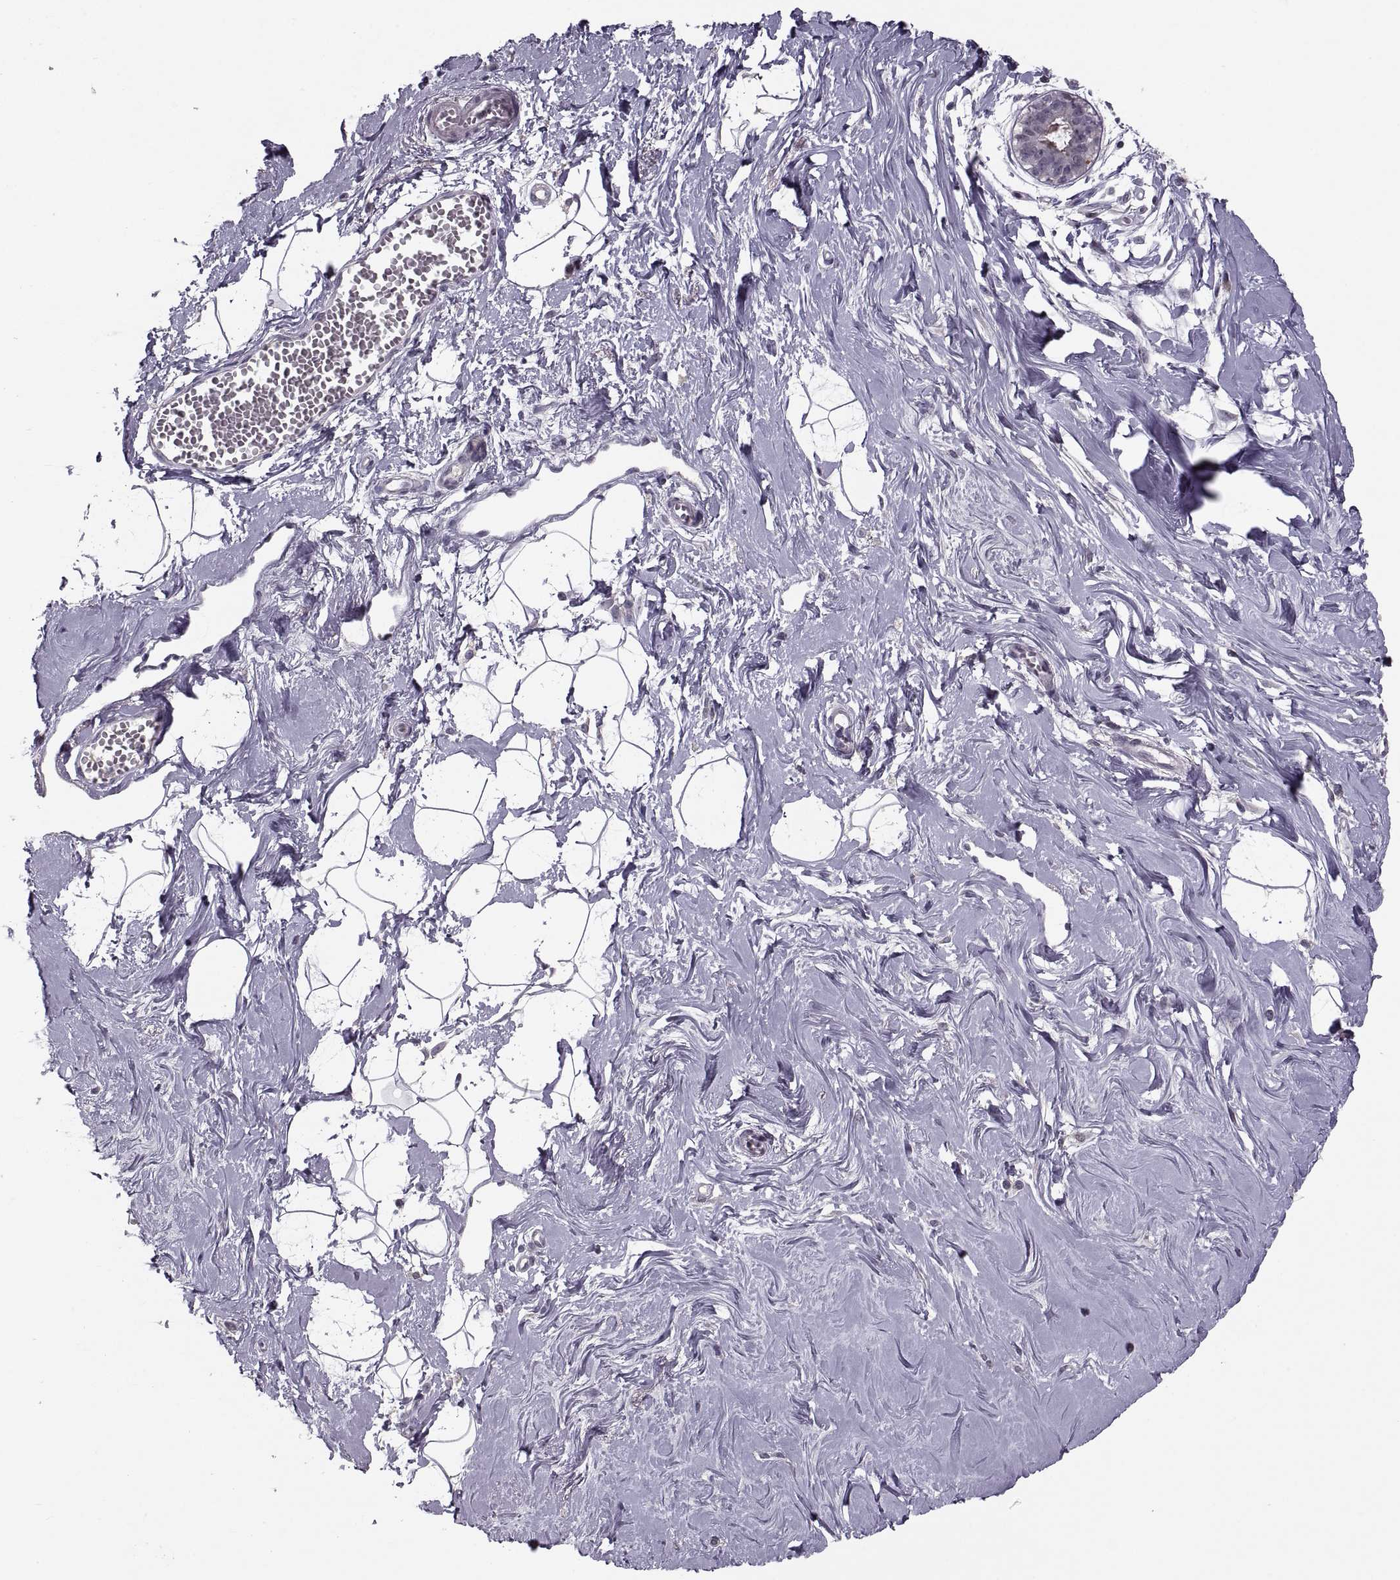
{"staining": {"intensity": "negative", "quantity": "none", "location": "none"}, "tissue": "breast", "cell_type": "Adipocytes", "image_type": "normal", "snomed": [{"axis": "morphology", "description": "Normal tissue, NOS"}, {"axis": "topography", "description": "Breast"}], "caption": "Immunohistochemistry (IHC) image of benign human breast stained for a protein (brown), which exhibits no positivity in adipocytes. Nuclei are stained in blue.", "gene": "CACNA1F", "patient": {"sex": "female", "age": 49}}